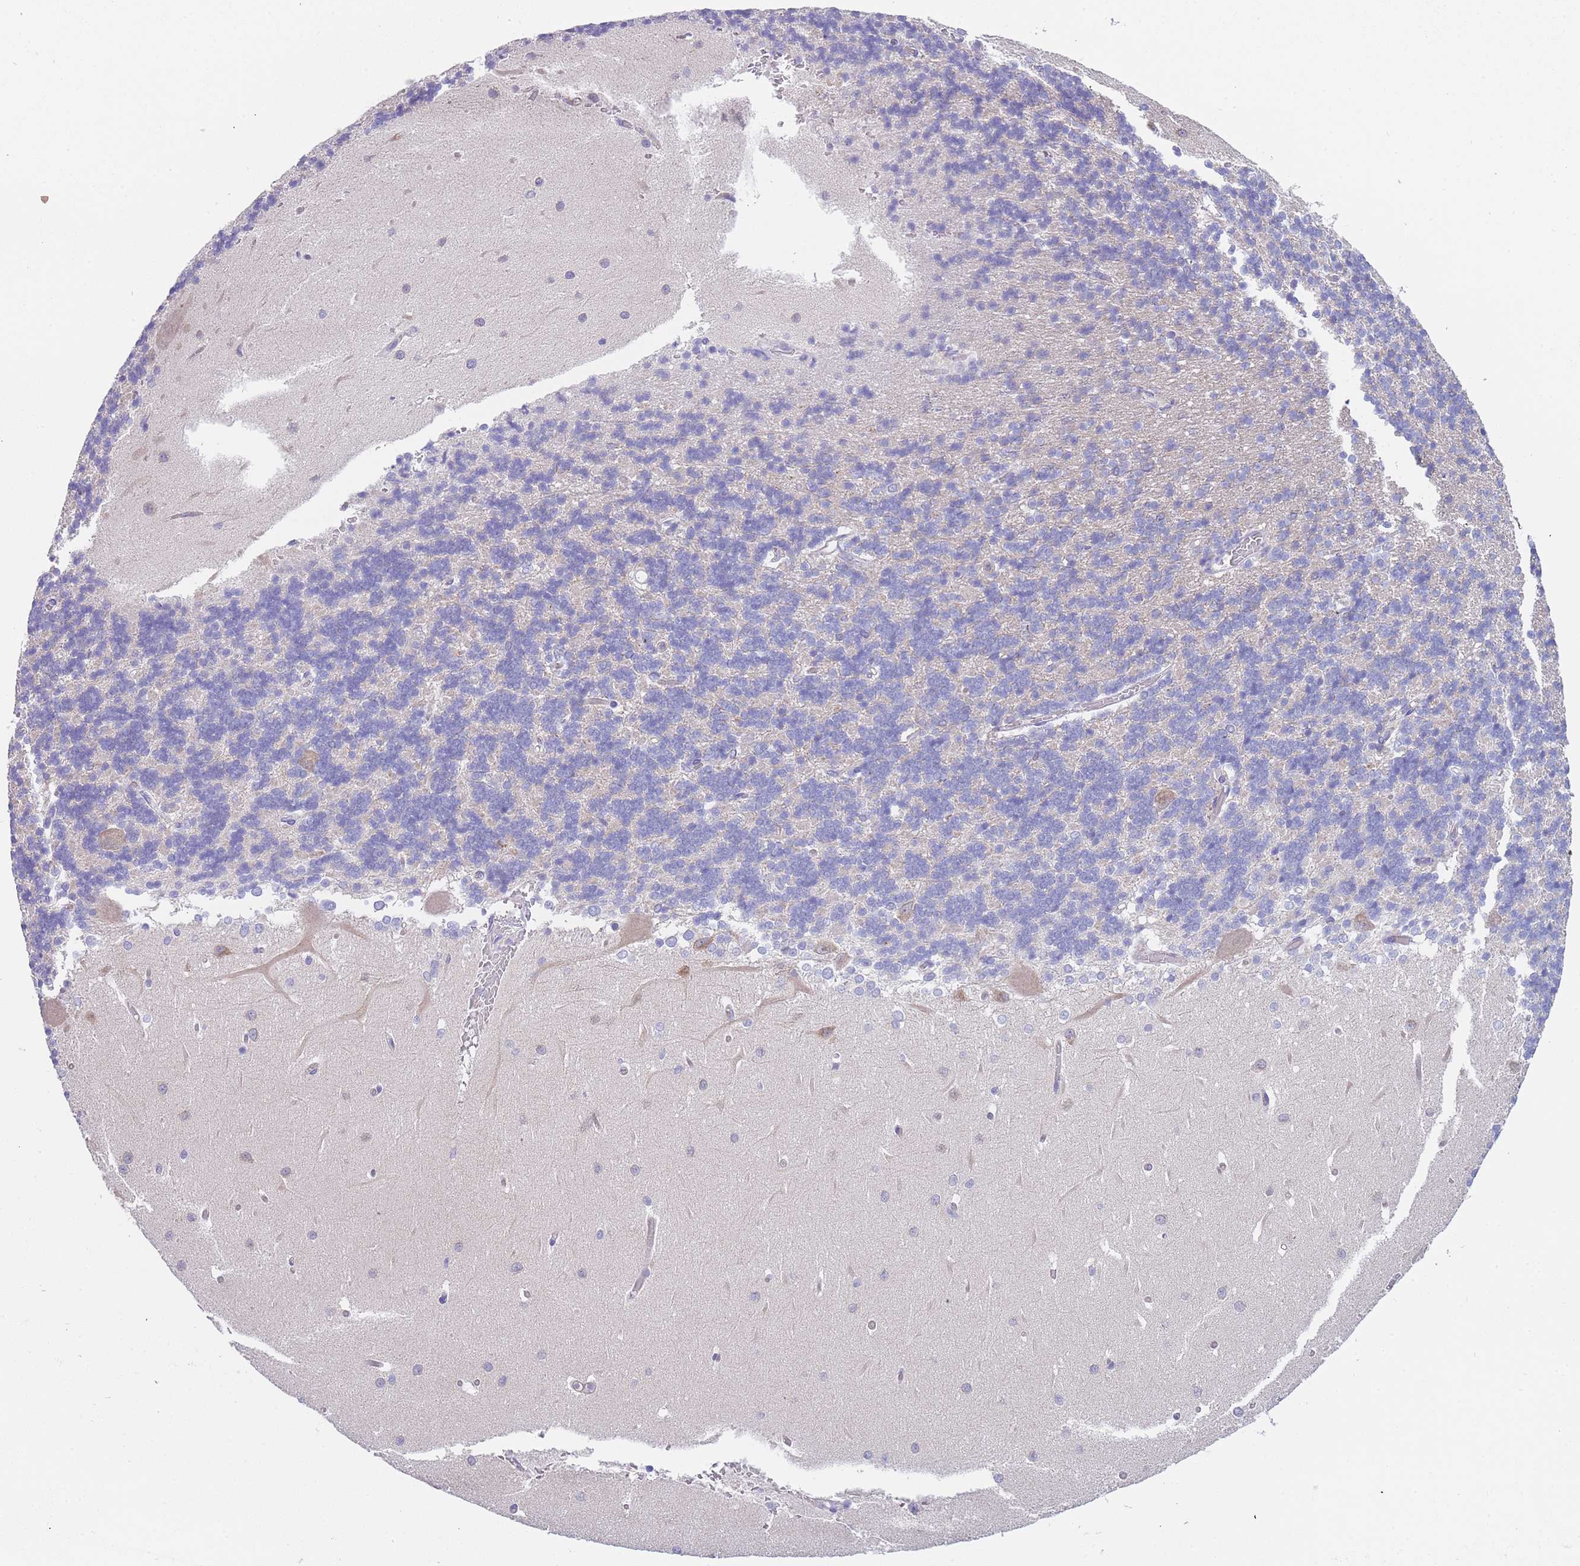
{"staining": {"intensity": "negative", "quantity": "none", "location": "none"}, "tissue": "cerebellum", "cell_type": "Cells in granular layer", "image_type": "normal", "snomed": [{"axis": "morphology", "description": "Normal tissue, NOS"}, {"axis": "topography", "description": "Cerebellum"}], "caption": "Image shows no protein positivity in cells in granular layer of benign cerebellum.", "gene": "TYW1B", "patient": {"sex": "male", "age": 37}}